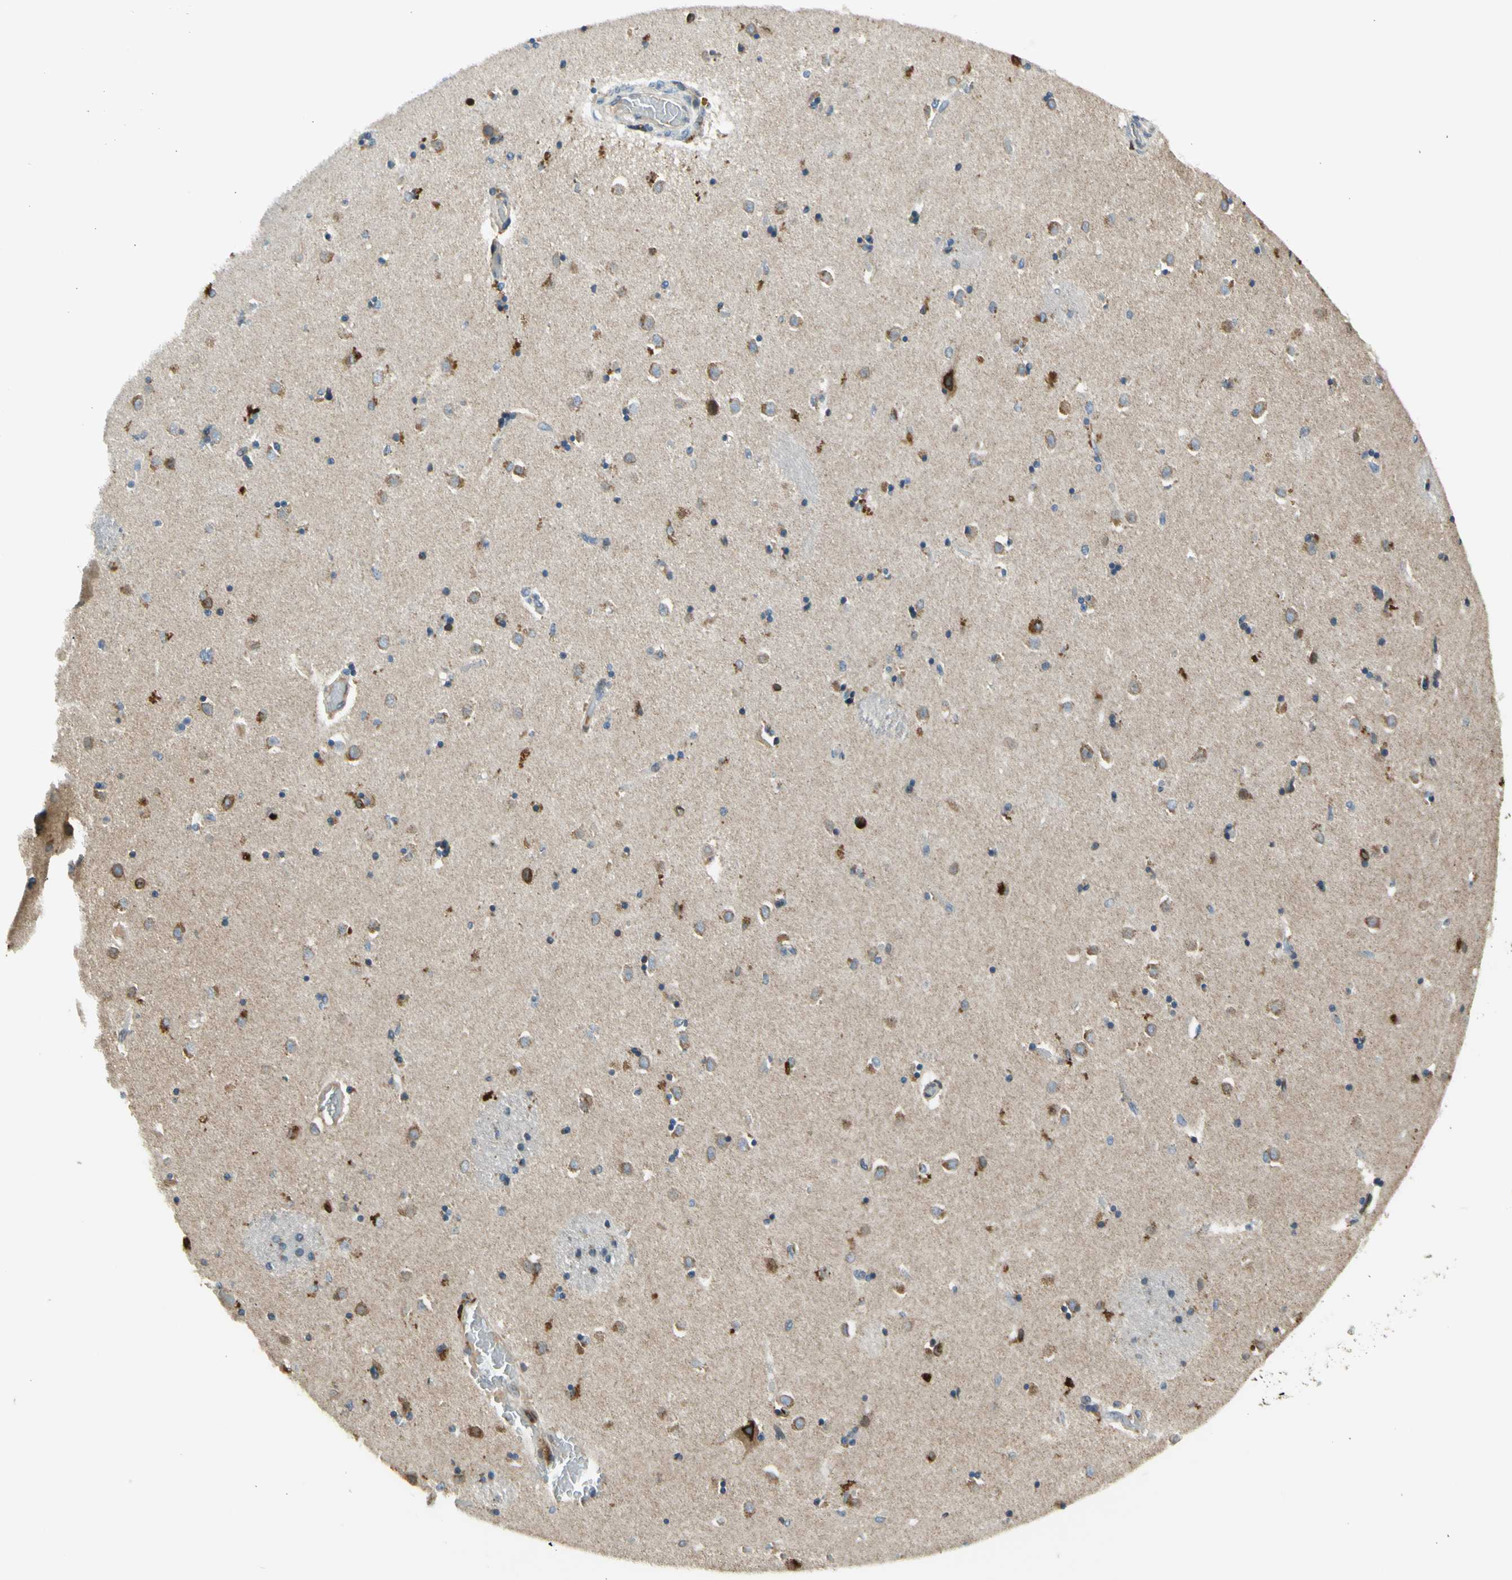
{"staining": {"intensity": "moderate", "quantity": "25%-75%", "location": "cytoplasmic/membranous"}, "tissue": "caudate", "cell_type": "Glial cells", "image_type": "normal", "snomed": [{"axis": "morphology", "description": "Normal tissue, NOS"}, {"axis": "topography", "description": "Lateral ventricle wall"}], "caption": "Glial cells reveal medium levels of moderate cytoplasmic/membranous positivity in approximately 25%-75% of cells in benign human caudate.", "gene": "NPHP3", "patient": {"sex": "female", "age": 54}}